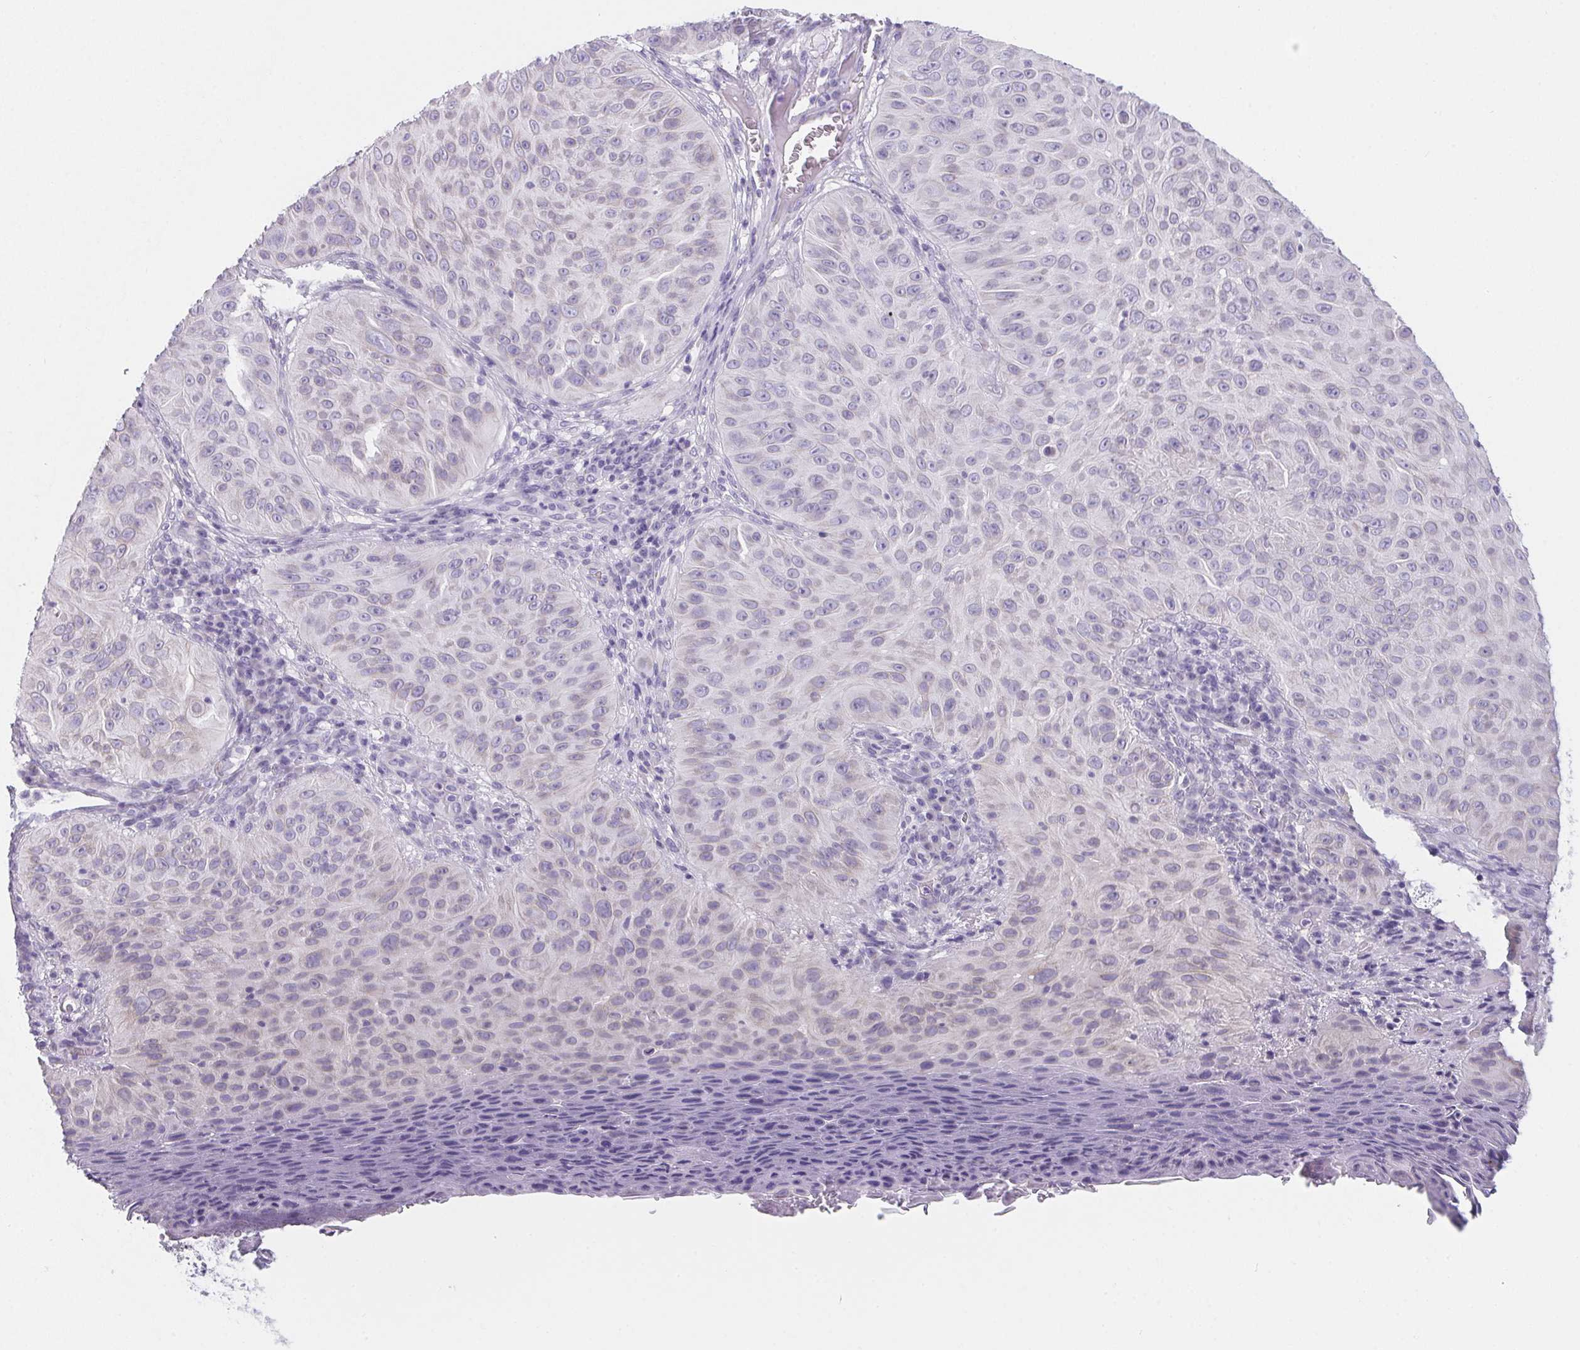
{"staining": {"intensity": "negative", "quantity": "none", "location": "none"}, "tissue": "skin cancer", "cell_type": "Tumor cells", "image_type": "cancer", "snomed": [{"axis": "morphology", "description": "Squamous cell carcinoma, NOS"}, {"axis": "topography", "description": "Skin"}], "caption": "Immunohistochemistry micrograph of neoplastic tissue: skin squamous cell carcinoma stained with DAB demonstrates no significant protein staining in tumor cells.", "gene": "MAP1A", "patient": {"sex": "male", "age": 82}}